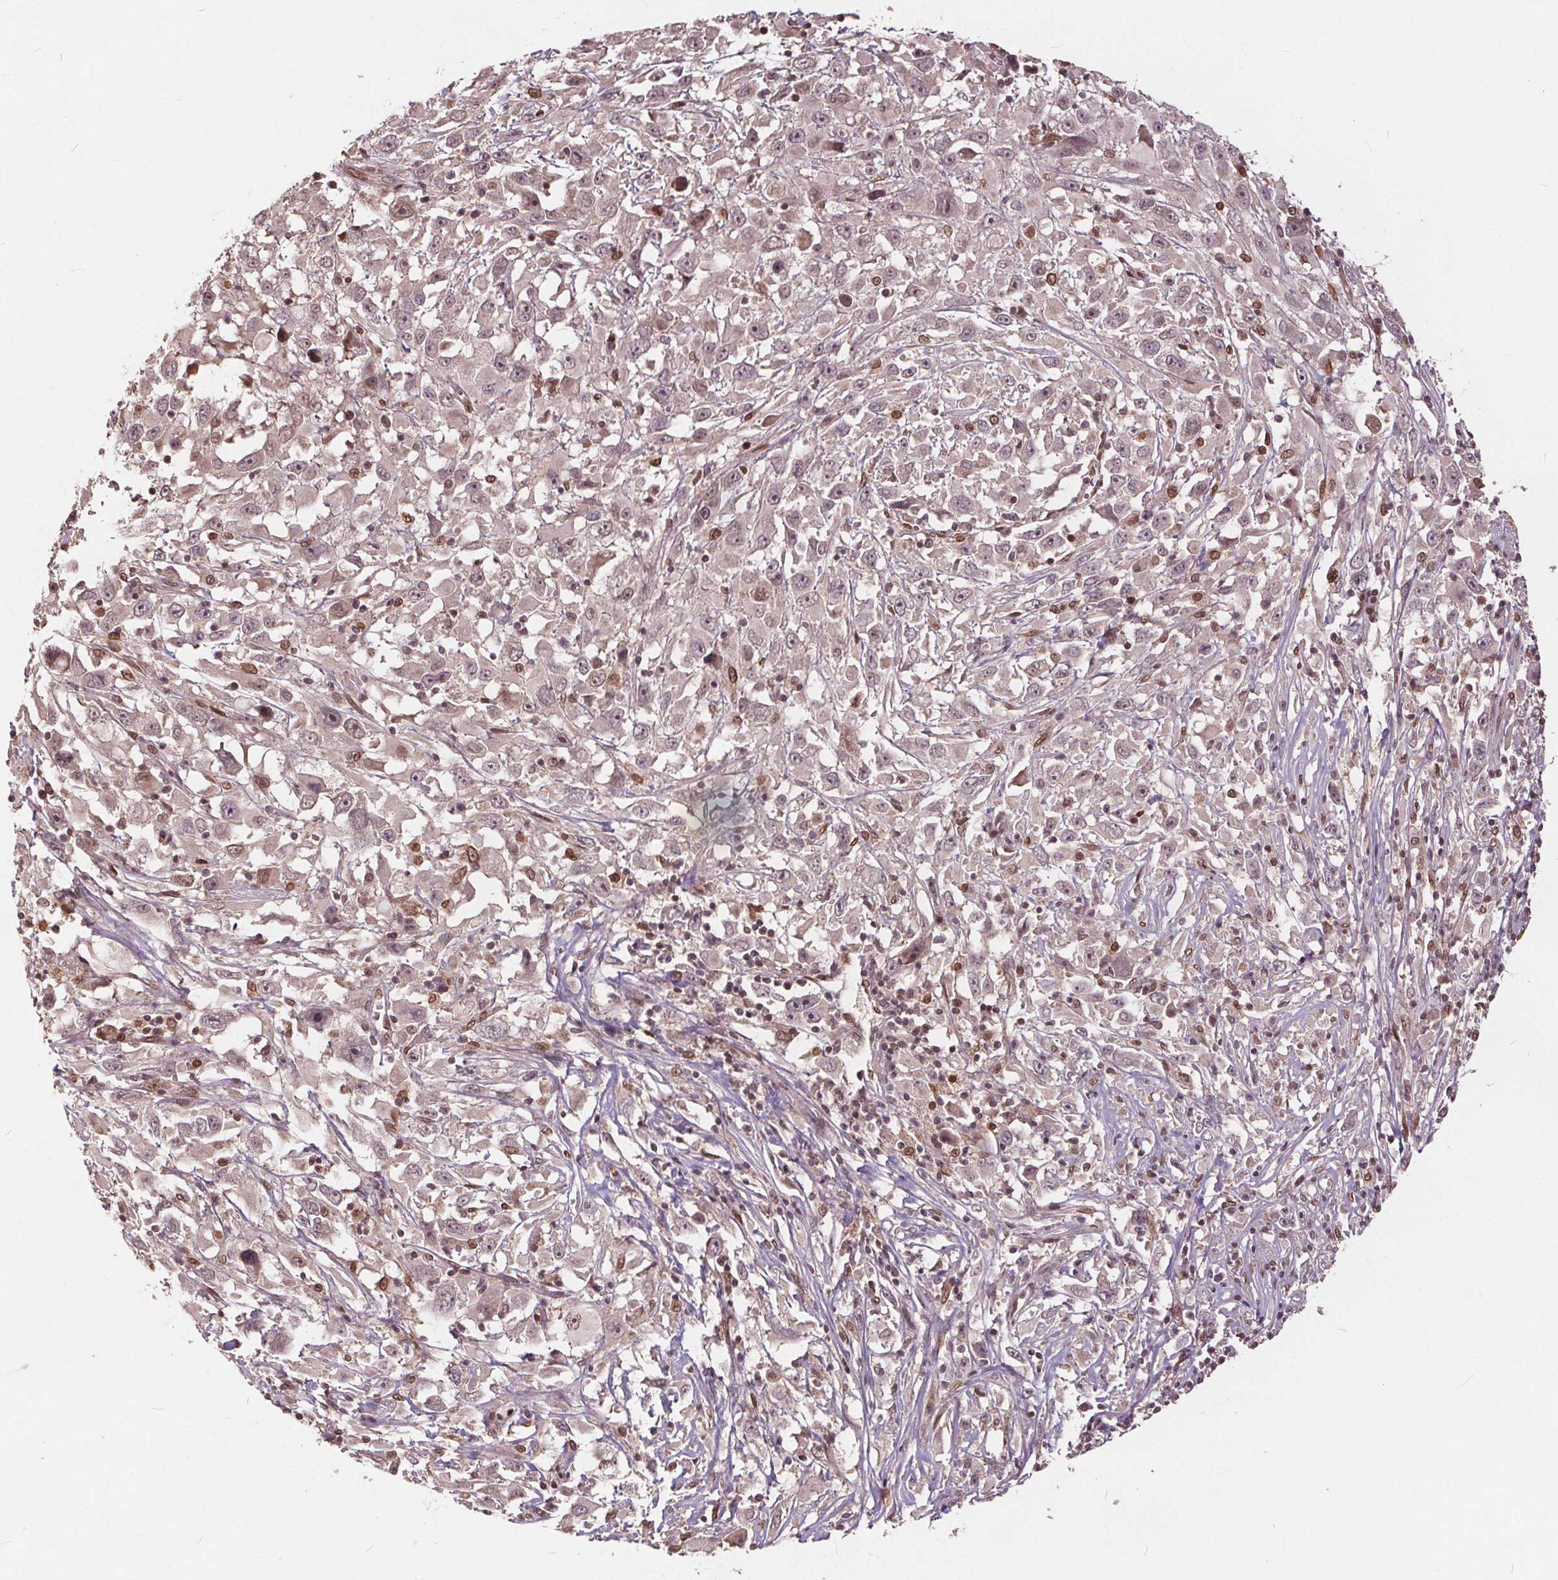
{"staining": {"intensity": "moderate", "quantity": "<25%", "location": "nuclear"}, "tissue": "melanoma", "cell_type": "Tumor cells", "image_type": "cancer", "snomed": [{"axis": "morphology", "description": "Malignant melanoma, Metastatic site"}, {"axis": "topography", "description": "Soft tissue"}], "caption": "A photomicrograph of human melanoma stained for a protein displays moderate nuclear brown staining in tumor cells.", "gene": "HIF1AN", "patient": {"sex": "male", "age": 50}}